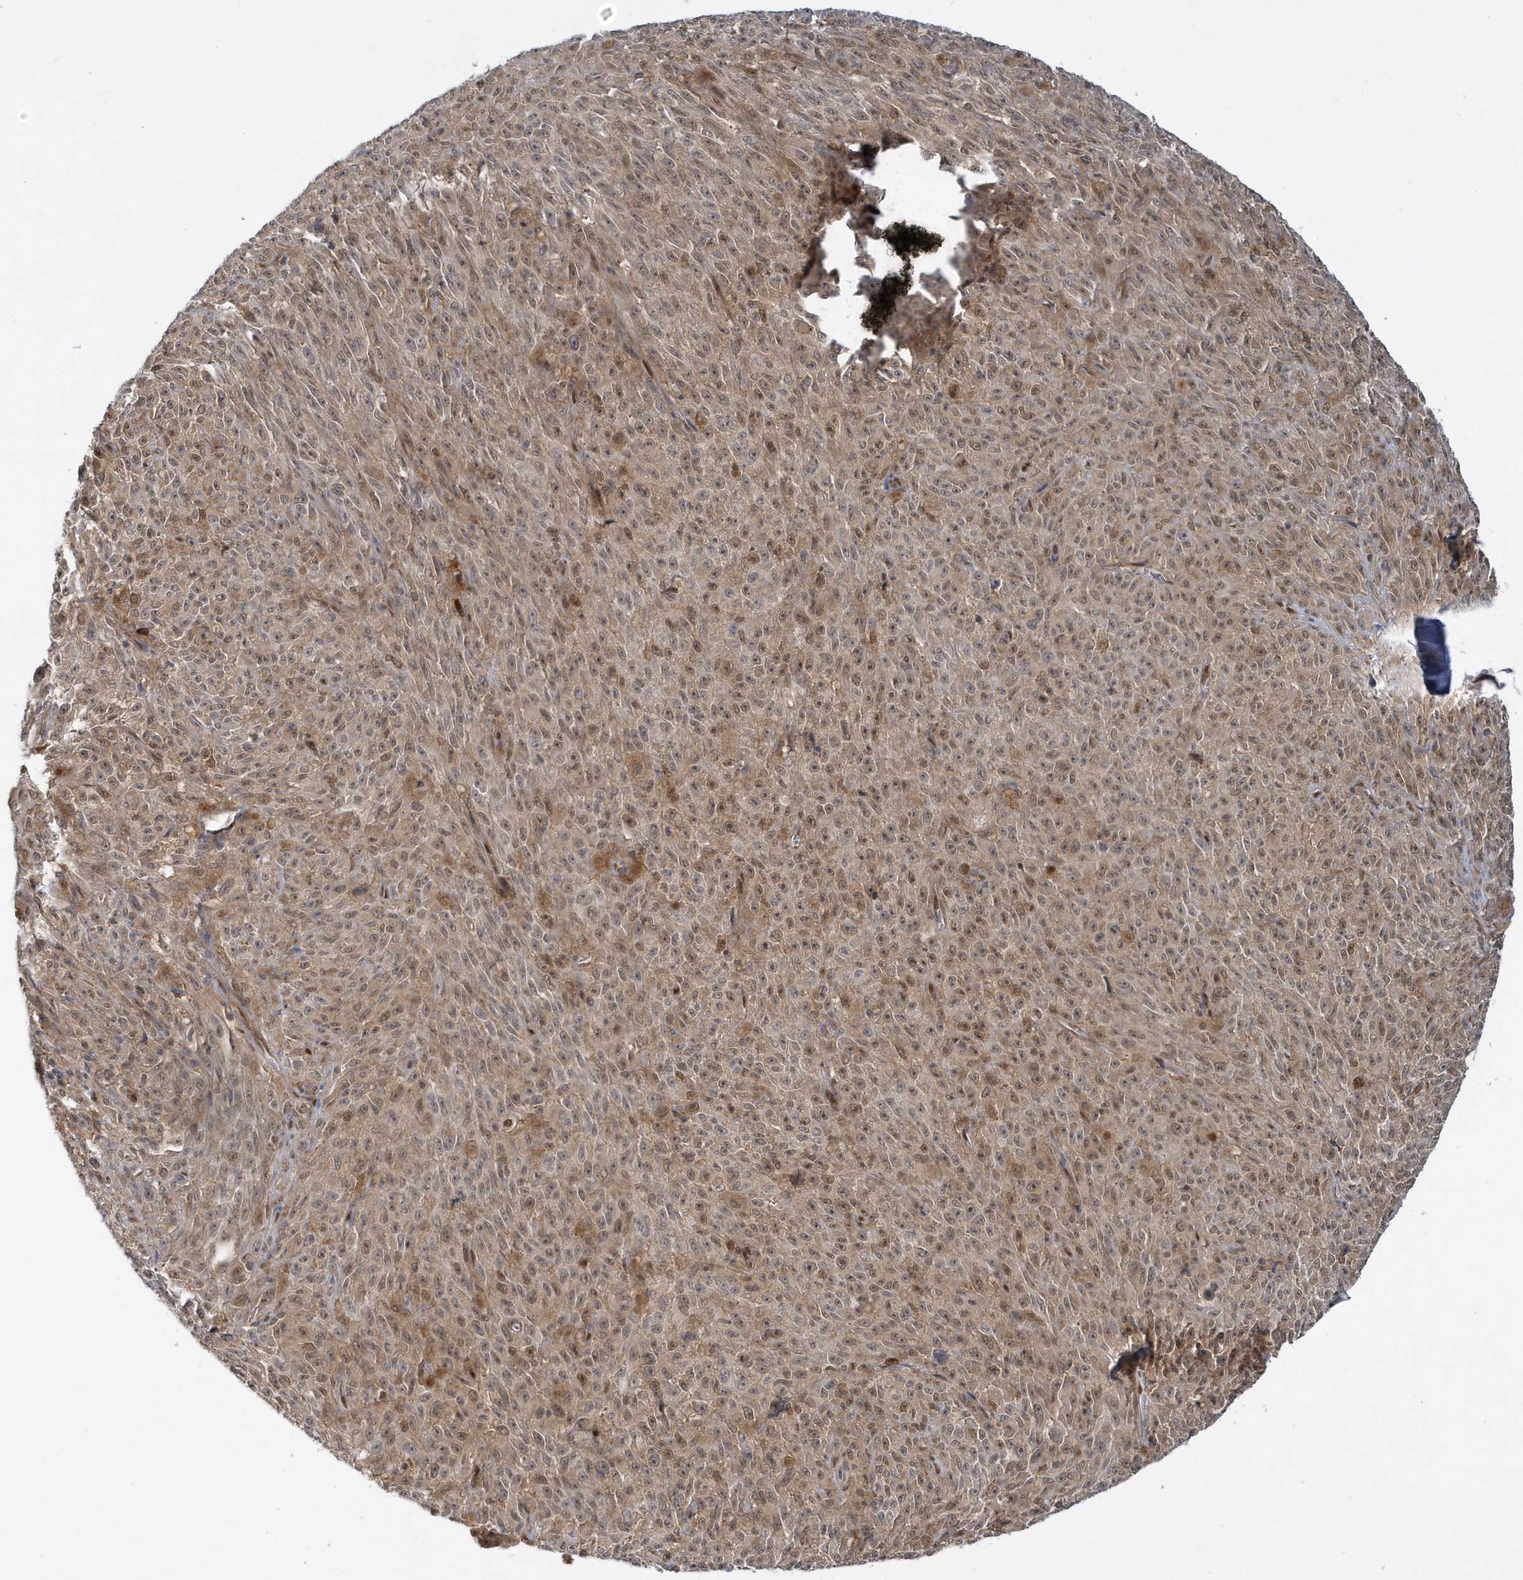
{"staining": {"intensity": "weak", "quantity": ">75%", "location": "cytoplasmic/membranous,nuclear"}, "tissue": "melanoma", "cell_type": "Tumor cells", "image_type": "cancer", "snomed": [{"axis": "morphology", "description": "Malignant melanoma, NOS"}, {"axis": "topography", "description": "Skin"}], "caption": "Melanoma tissue demonstrates weak cytoplasmic/membranous and nuclear positivity in about >75% of tumor cells Ihc stains the protein of interest in brown and the nuclei are stained blue.", "gene": "ATG4A", "patient": {"sex": "female", "age": 82}}